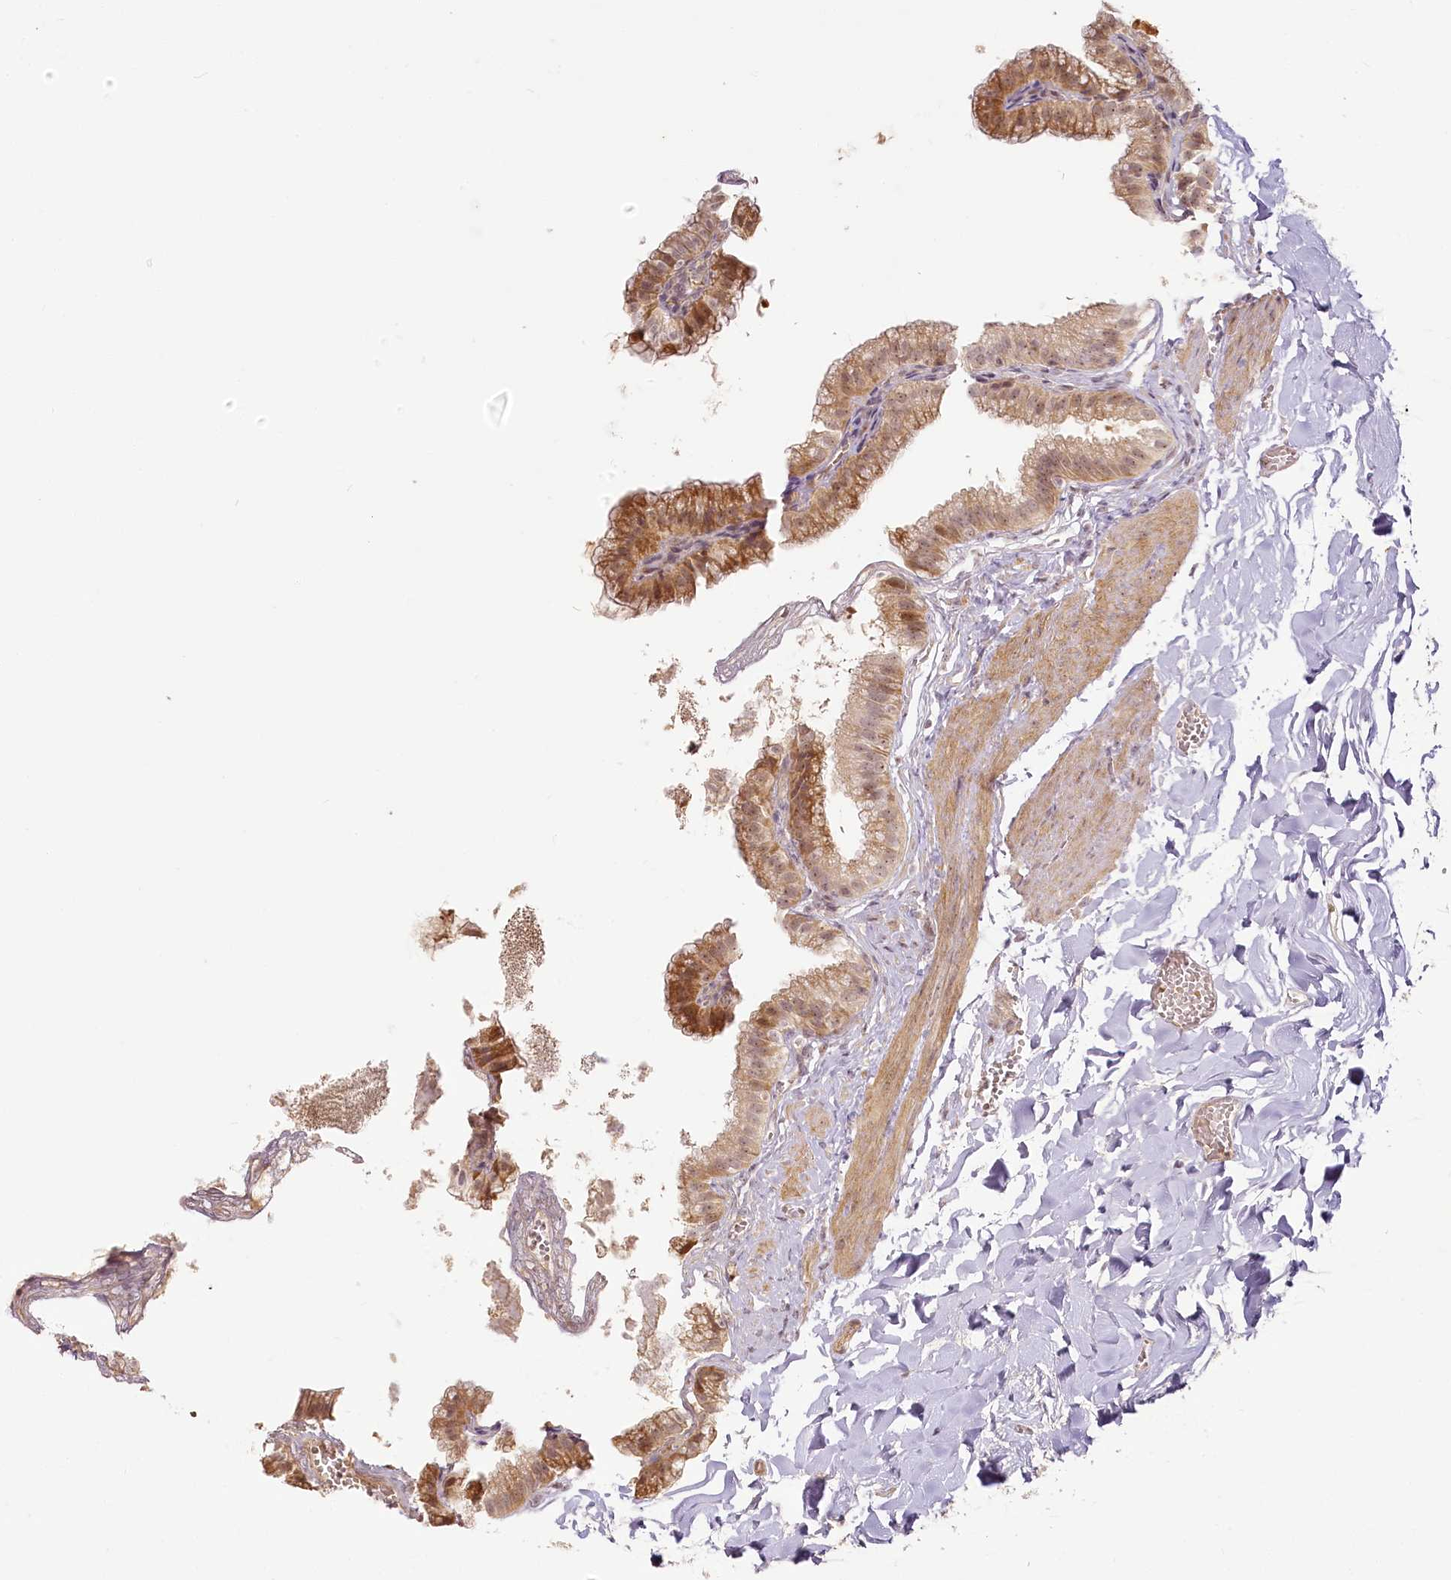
{"staining": {"intensity": "moderate", "quantity": ">75%", "location": "cytoplasmic/membranous"}, "tissue": "gallbladder", "cell_type": "Glandular cells", "image_type": "normal", "snomed": [{"axis": "morphology", "description": "Normal tissue, NOS"}, {"axis": "topography", "description": "Gallbladder"}], "caption": "Glandular cells reveal medium levels of moderate cytoplasmic/membranous expression in approximately >75% of cells in benign gallbladder. The protein is stained brown, and the nuclei are stained in blue (DAB IHC with brightfield microscopy, high magnification).", "gene": "EXOSC7", "patient": {"sex": "male", "age": 38}}